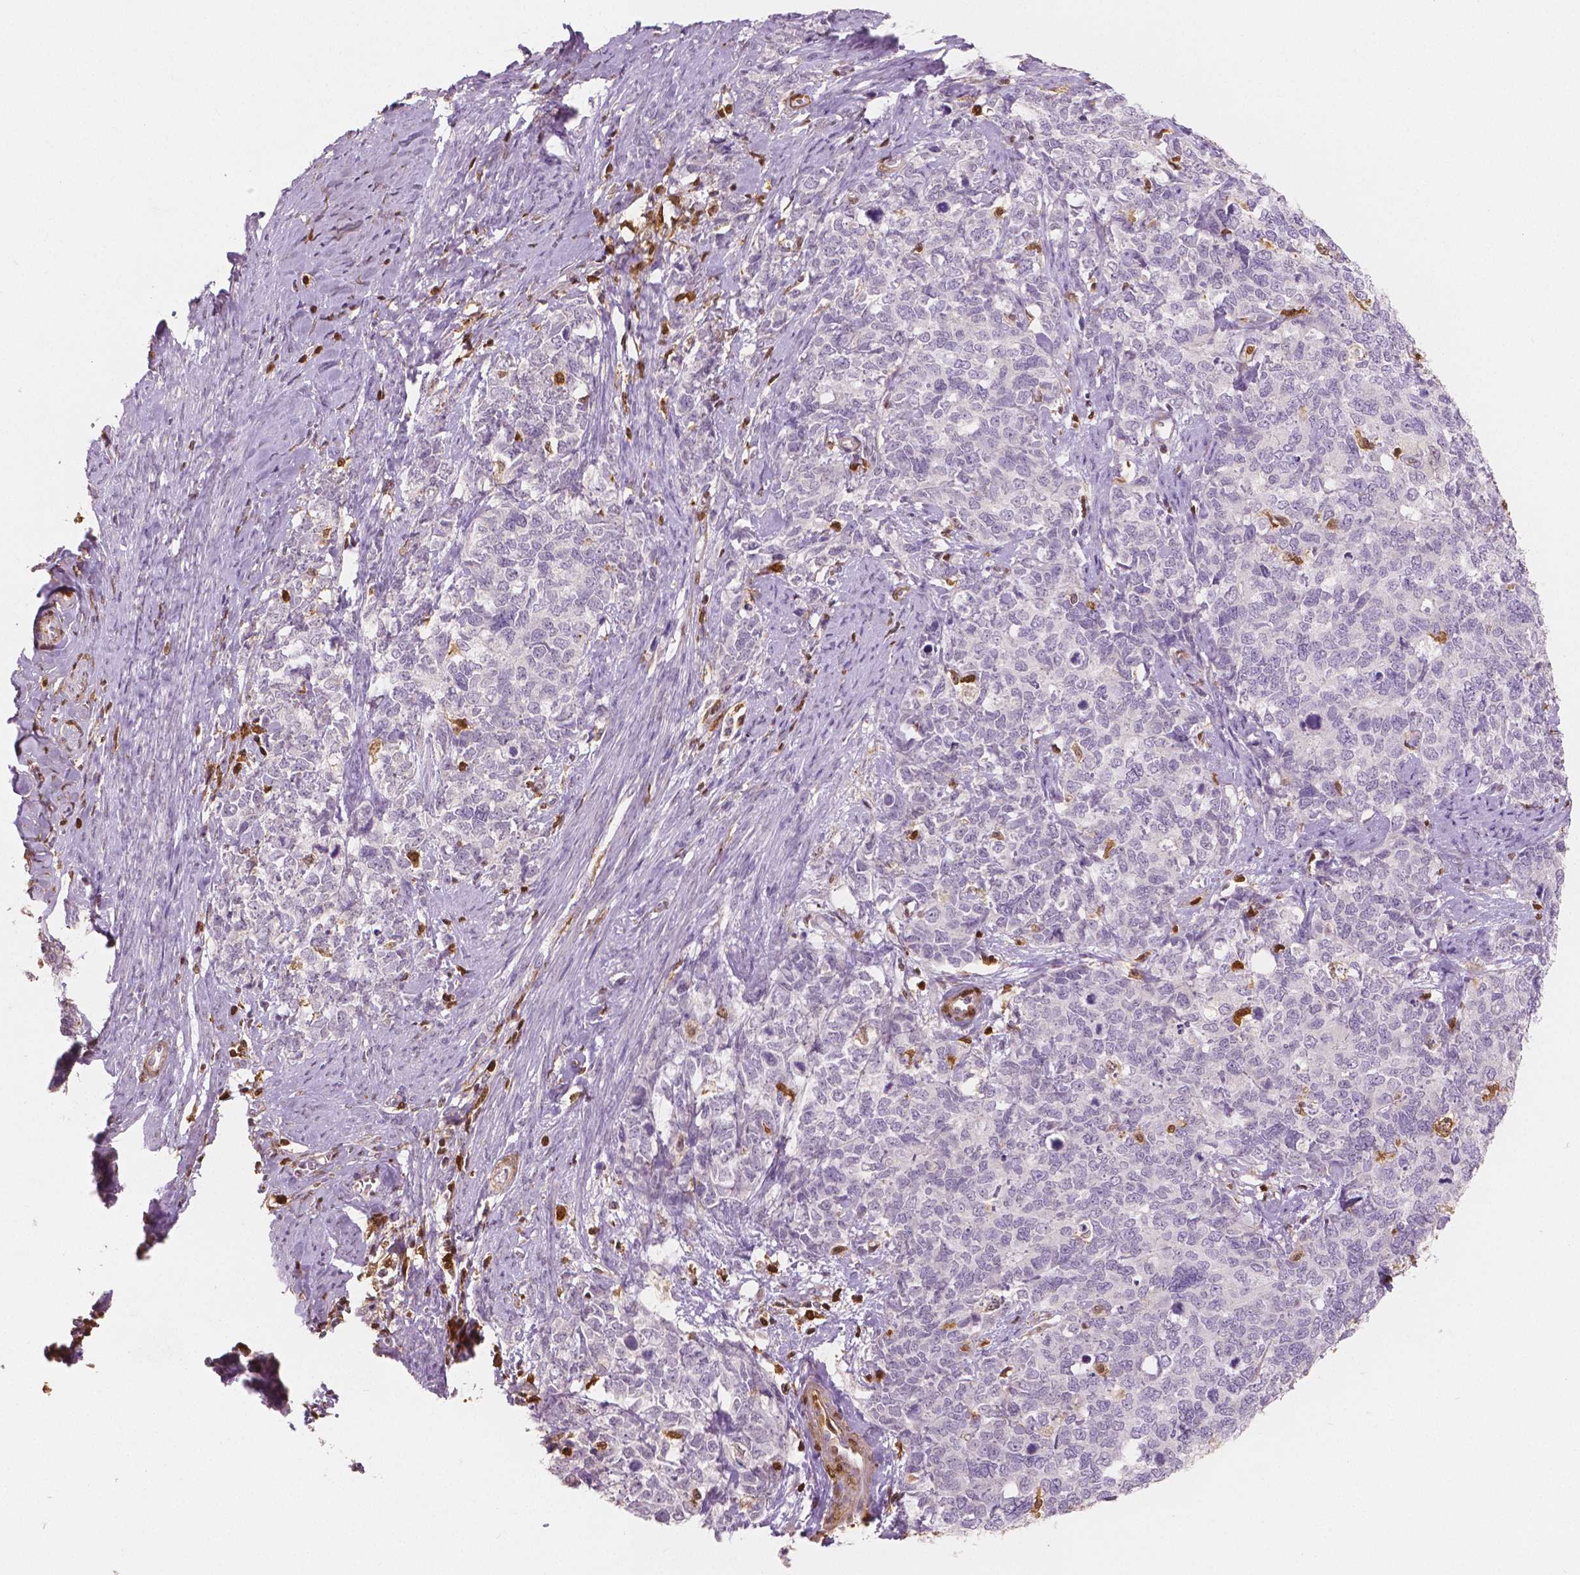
{"staining": {"intensity": "negative", "quantity": "none", "location": "none"}, "tissue": "cervical cancer", "cell_type": "Tumor cells", "image_type": "cancer", "snomed": [{"axis": "morphology", "description": "Squamous cell carcinoma, NOS"}, {"axis": "topography", "description": "Cervix"}], "caption": "Protein analysis of squamous cell carcinoma (cervical) displays no significant staining in tumor cells. Nuclei are stained in blue.", "gene": "S100A4", "patient": {"sex": "female", "age": 63}}